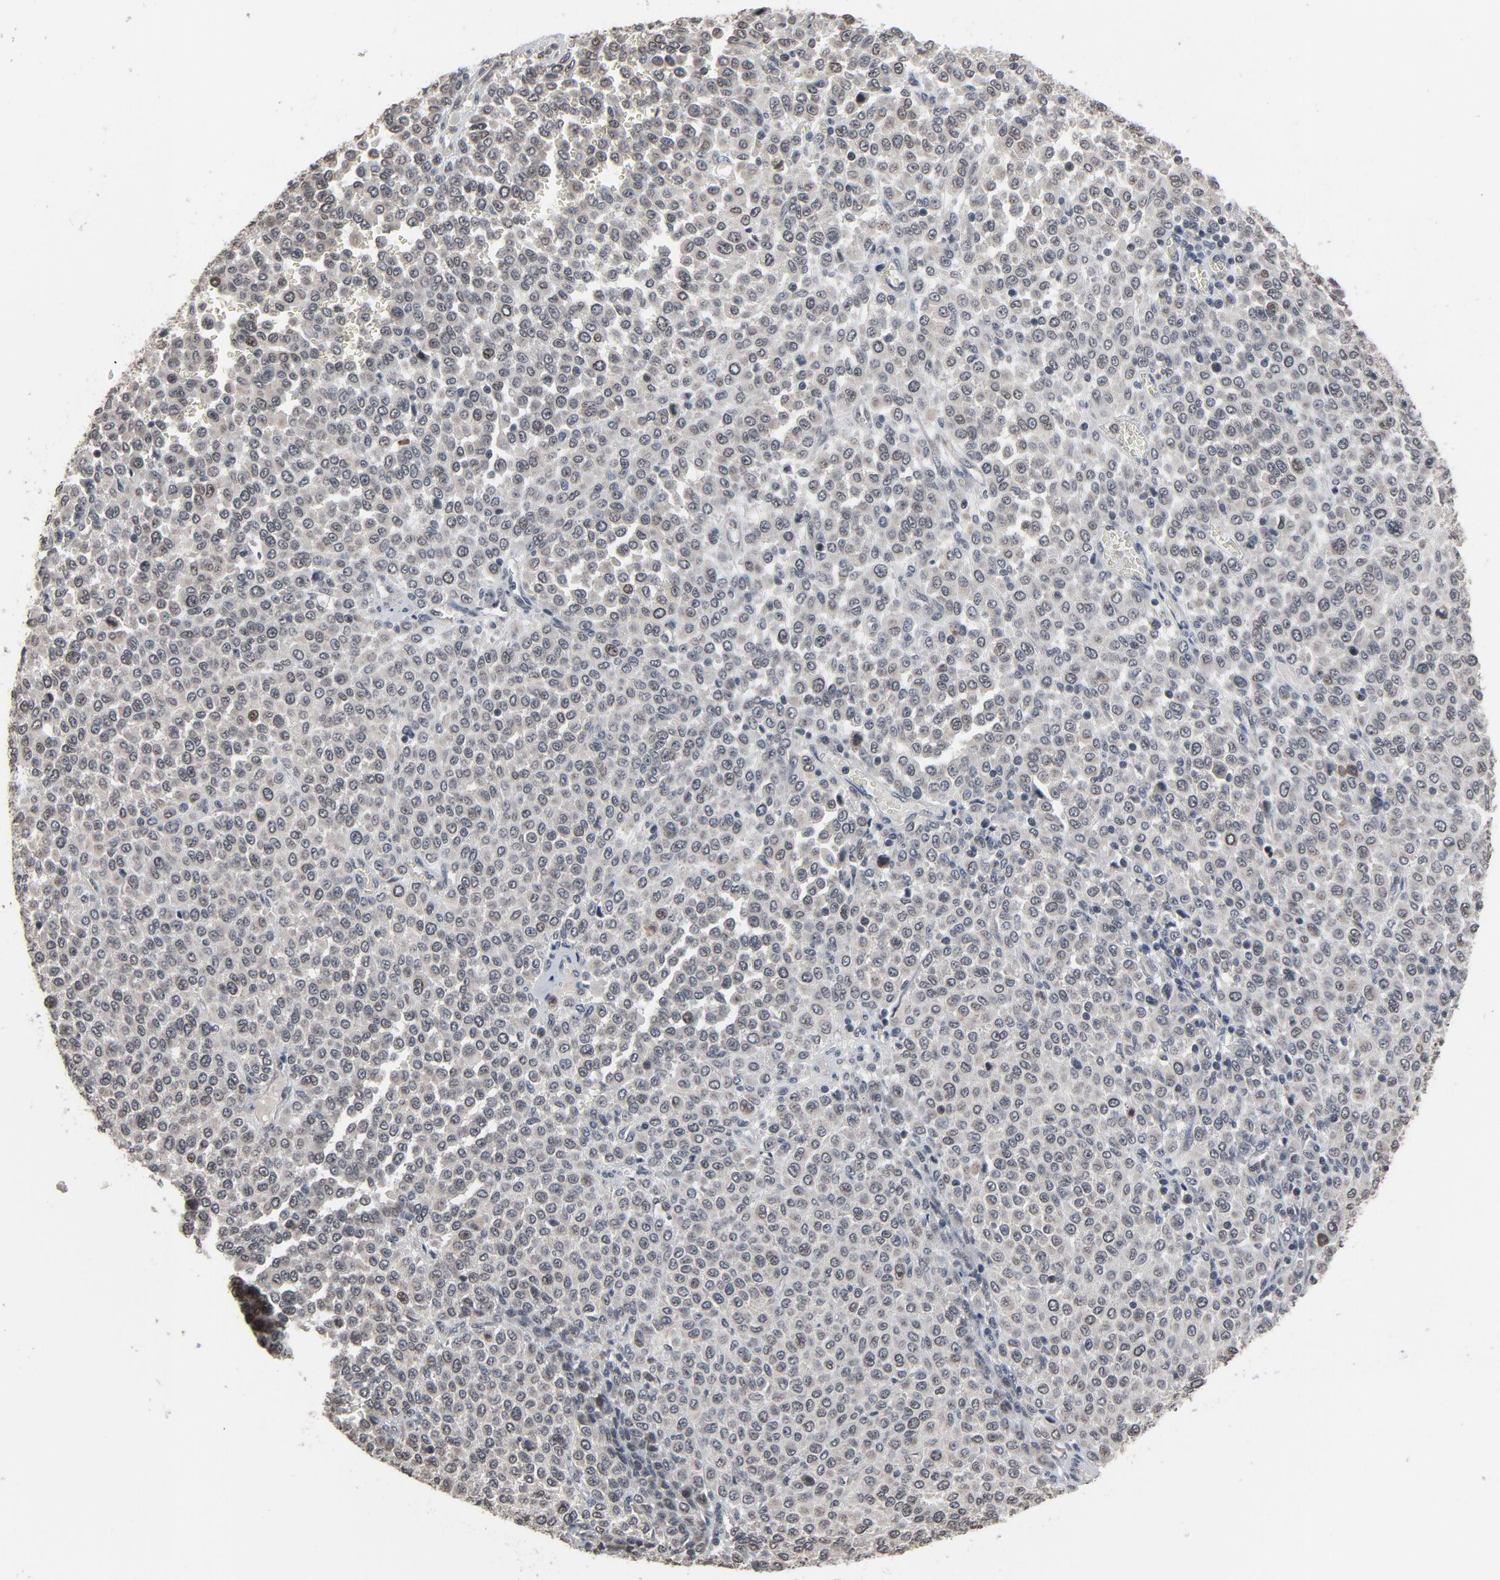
{"staining": {"intensity": "weak", "quantity": "<25%", "location": "nuclear"}, "tissue": "melanoma", "cell_type": "Tumor cells", "image_type": "cancer", "snomed": [{"axis": "morphology", "description": "Malignant melanoma, Metastatic site"}, {"axis": "topography", "description": "Pancreas"}], "caption": "A high-resolution histopathology image shows immunohistochemistry (IHC) staining of malignant melanoma (metastatic site), which shows no significant staining in tumor cells. (DAB immunohistochemistry (IHC) visualized using brightfield microscopy, high magnification).", "gene": "POM121", "patient": {"sex": "female", "age": 30}}